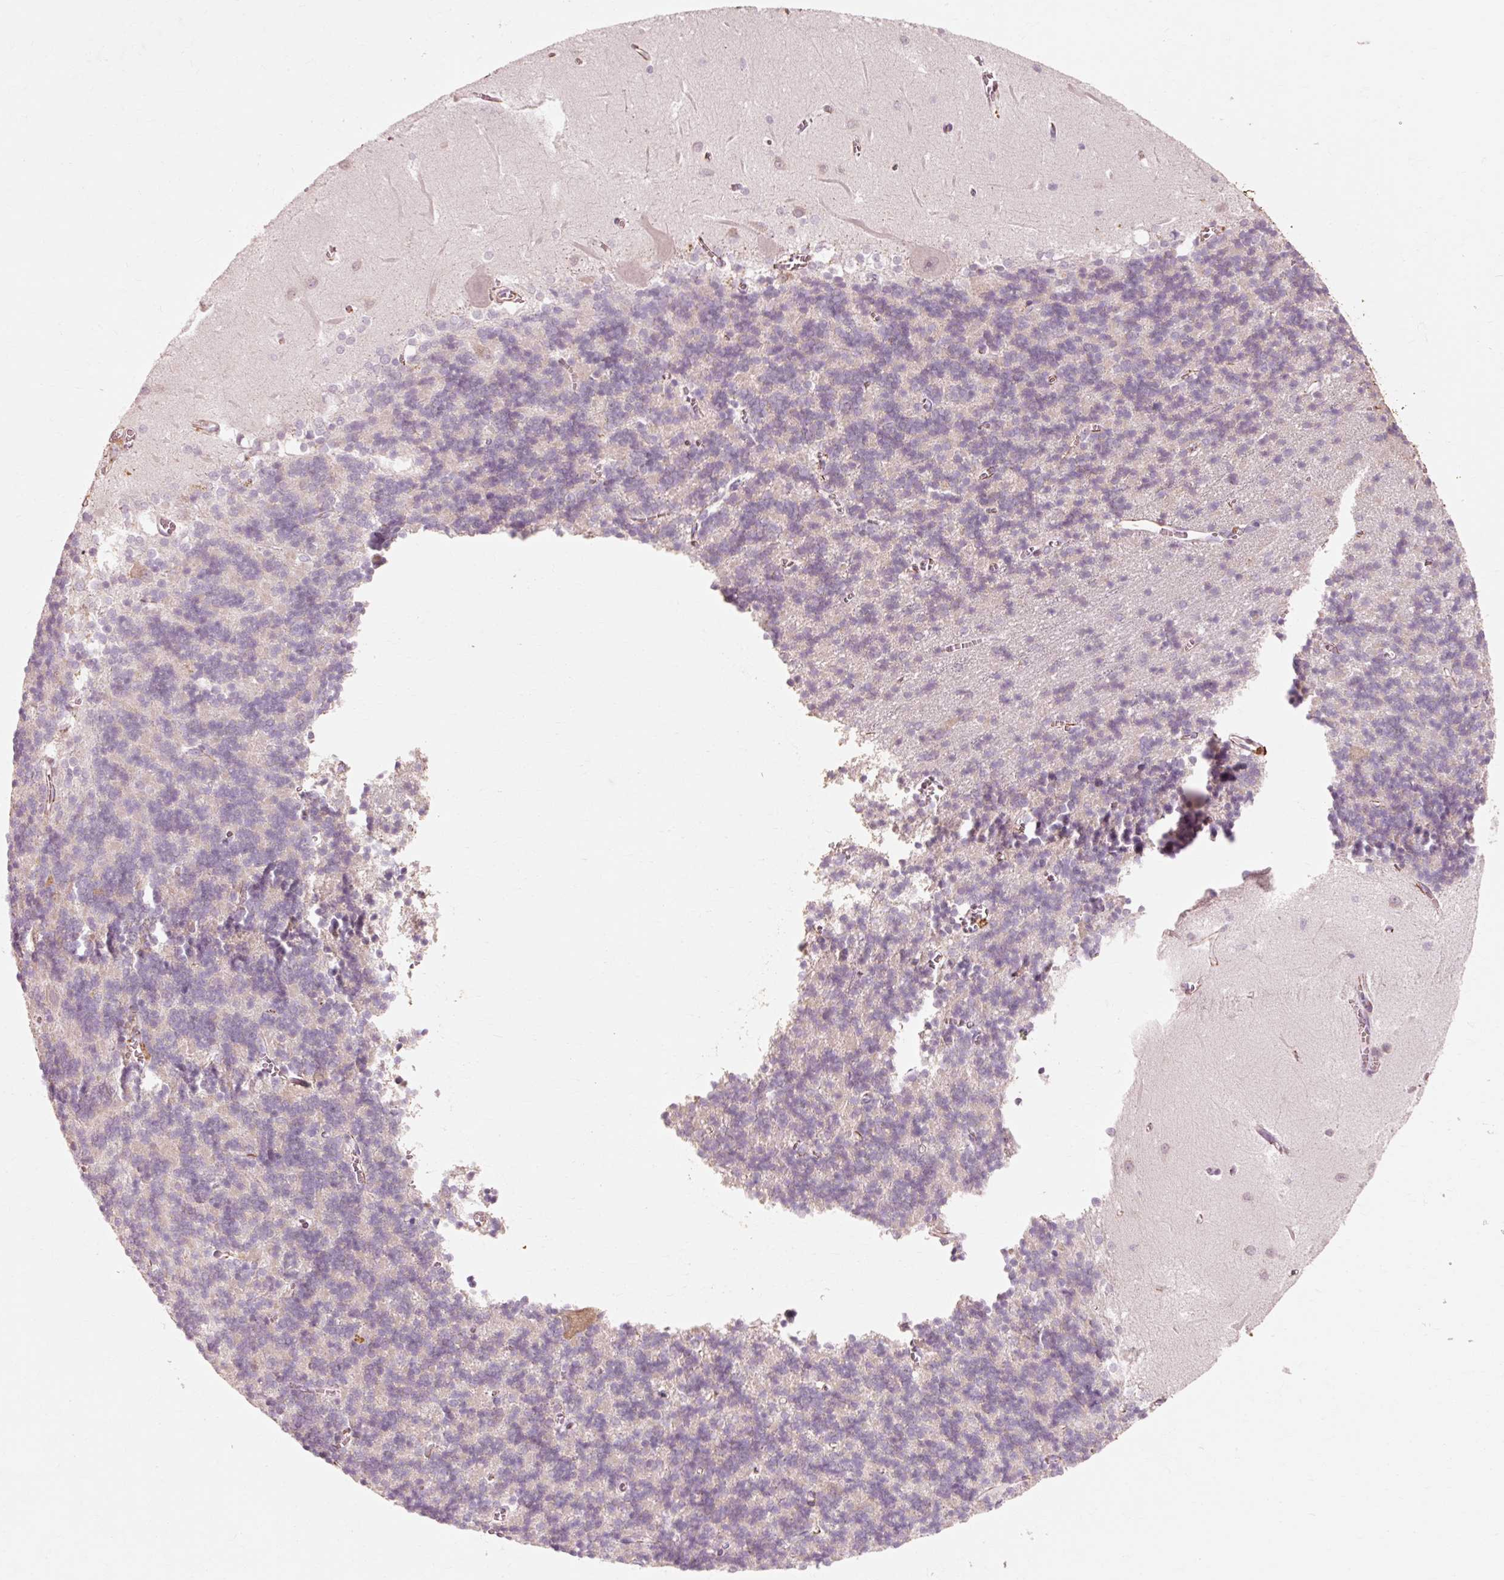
{"staining": {"intensity": "negative", "quantity": "none", "location": "none"}, "tissue": "cerebellum", "cell_type": "Cells in granular layer", "image_type": "normal", "snomed": [{"axis": "morphology", "description": "Normal tissue, NOS"}, {"axis": "topography", "description": "Cerebellum"}], "caption": "A micrograph of cerebellum stained for a protein displays no brown staining in cells in granular layer.", "gene": "TRIM73", "patient": {"sex": "male", "age": 37}}